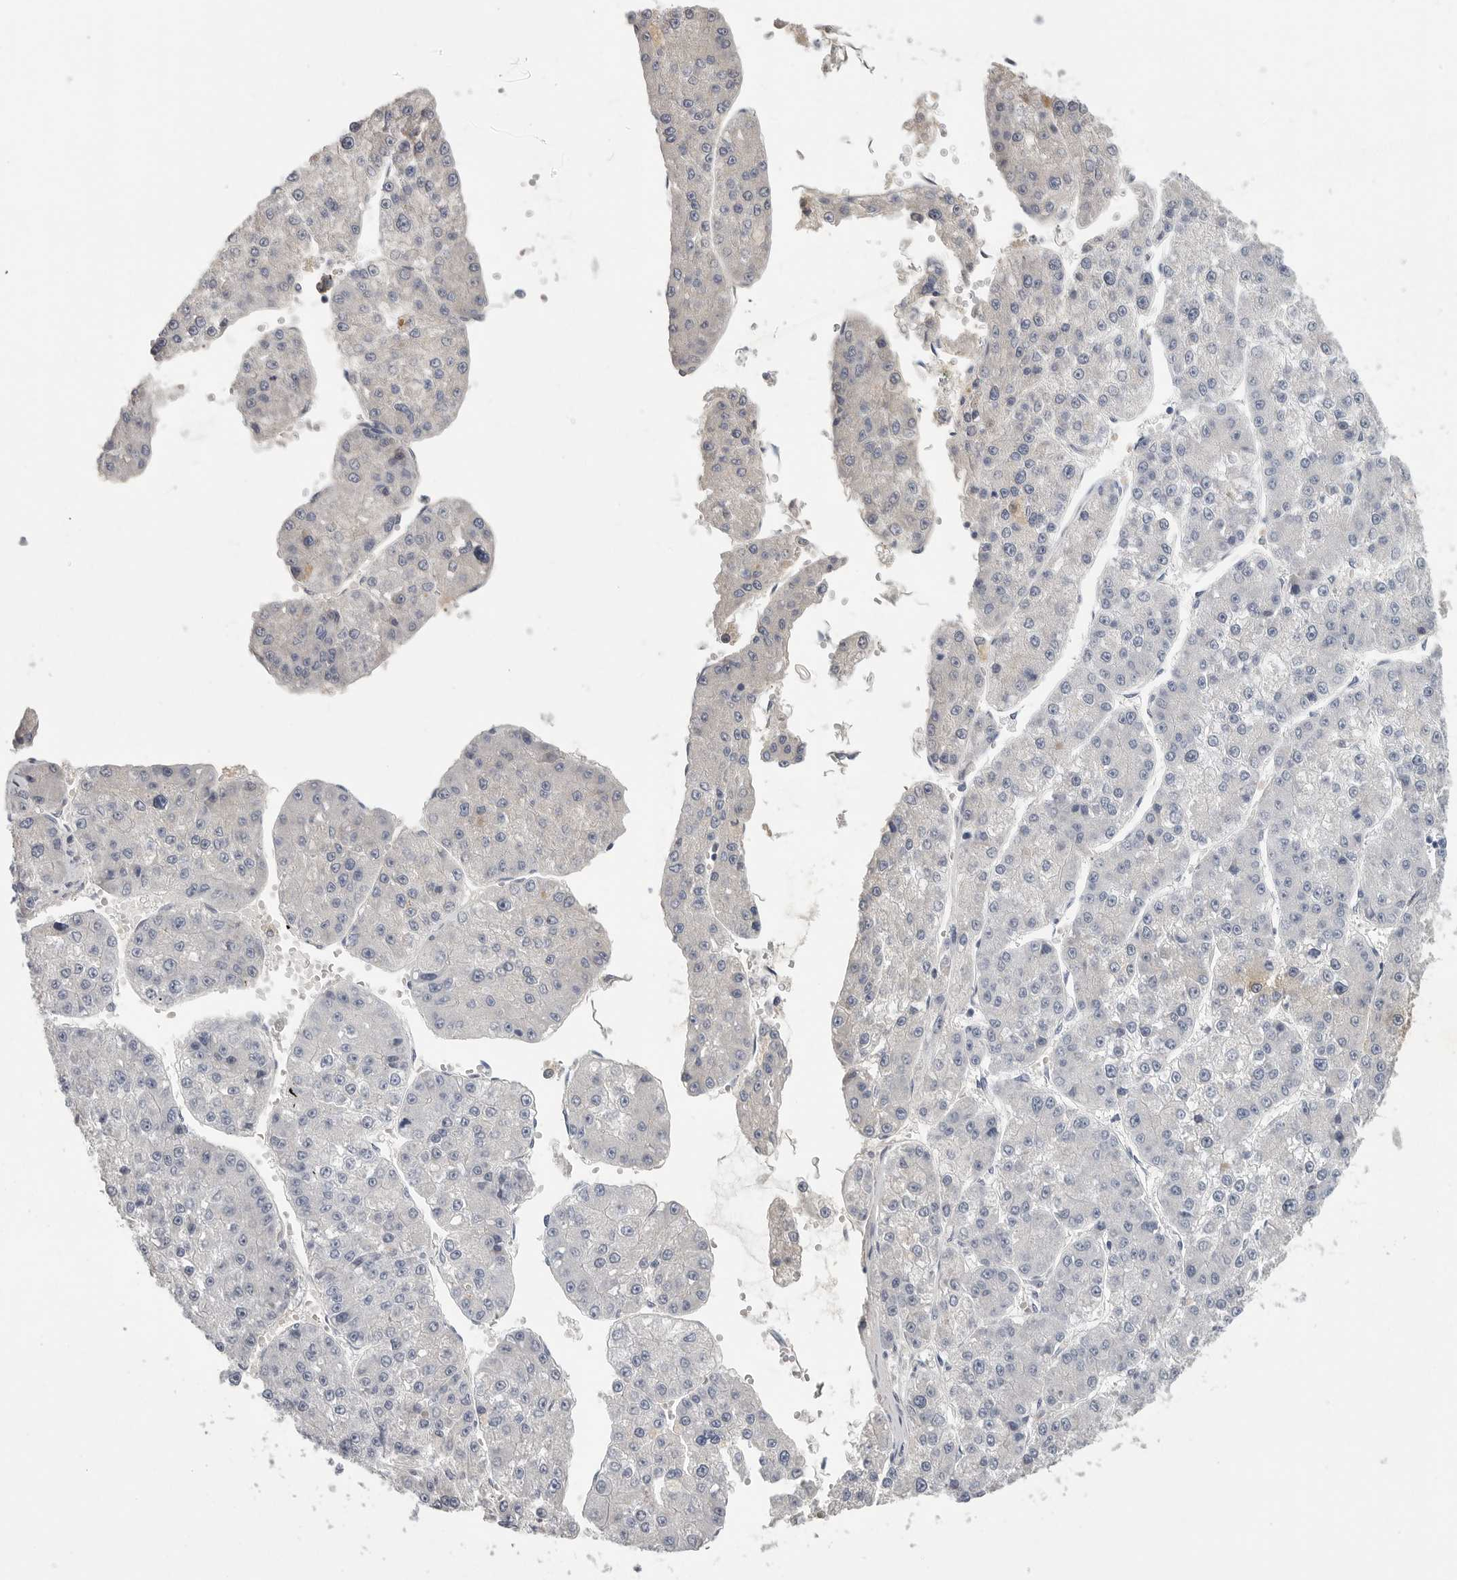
{"staining": {"intensity": "negative", "quantity": "none", "location": "none"}, "tissue": "liver cancer", "cell_type": "Tumor cells", "image_type": "cancer", "snomed": [{"axis": "morphology", "description": "Carcinoma, Hepatocellular, NOS"}, {"axis": "topography", "description": "Liver"}], "caption": "This image is of liver cancer (hepatocellular carcinoma) stained with immunohistochemistry (IHC) to label a protein in brown with the nuclei are counter-stained blue. There is no positivity in tumor cells.", "gene": "SDC3", "patient": {"sex": "female", "age": 73}}